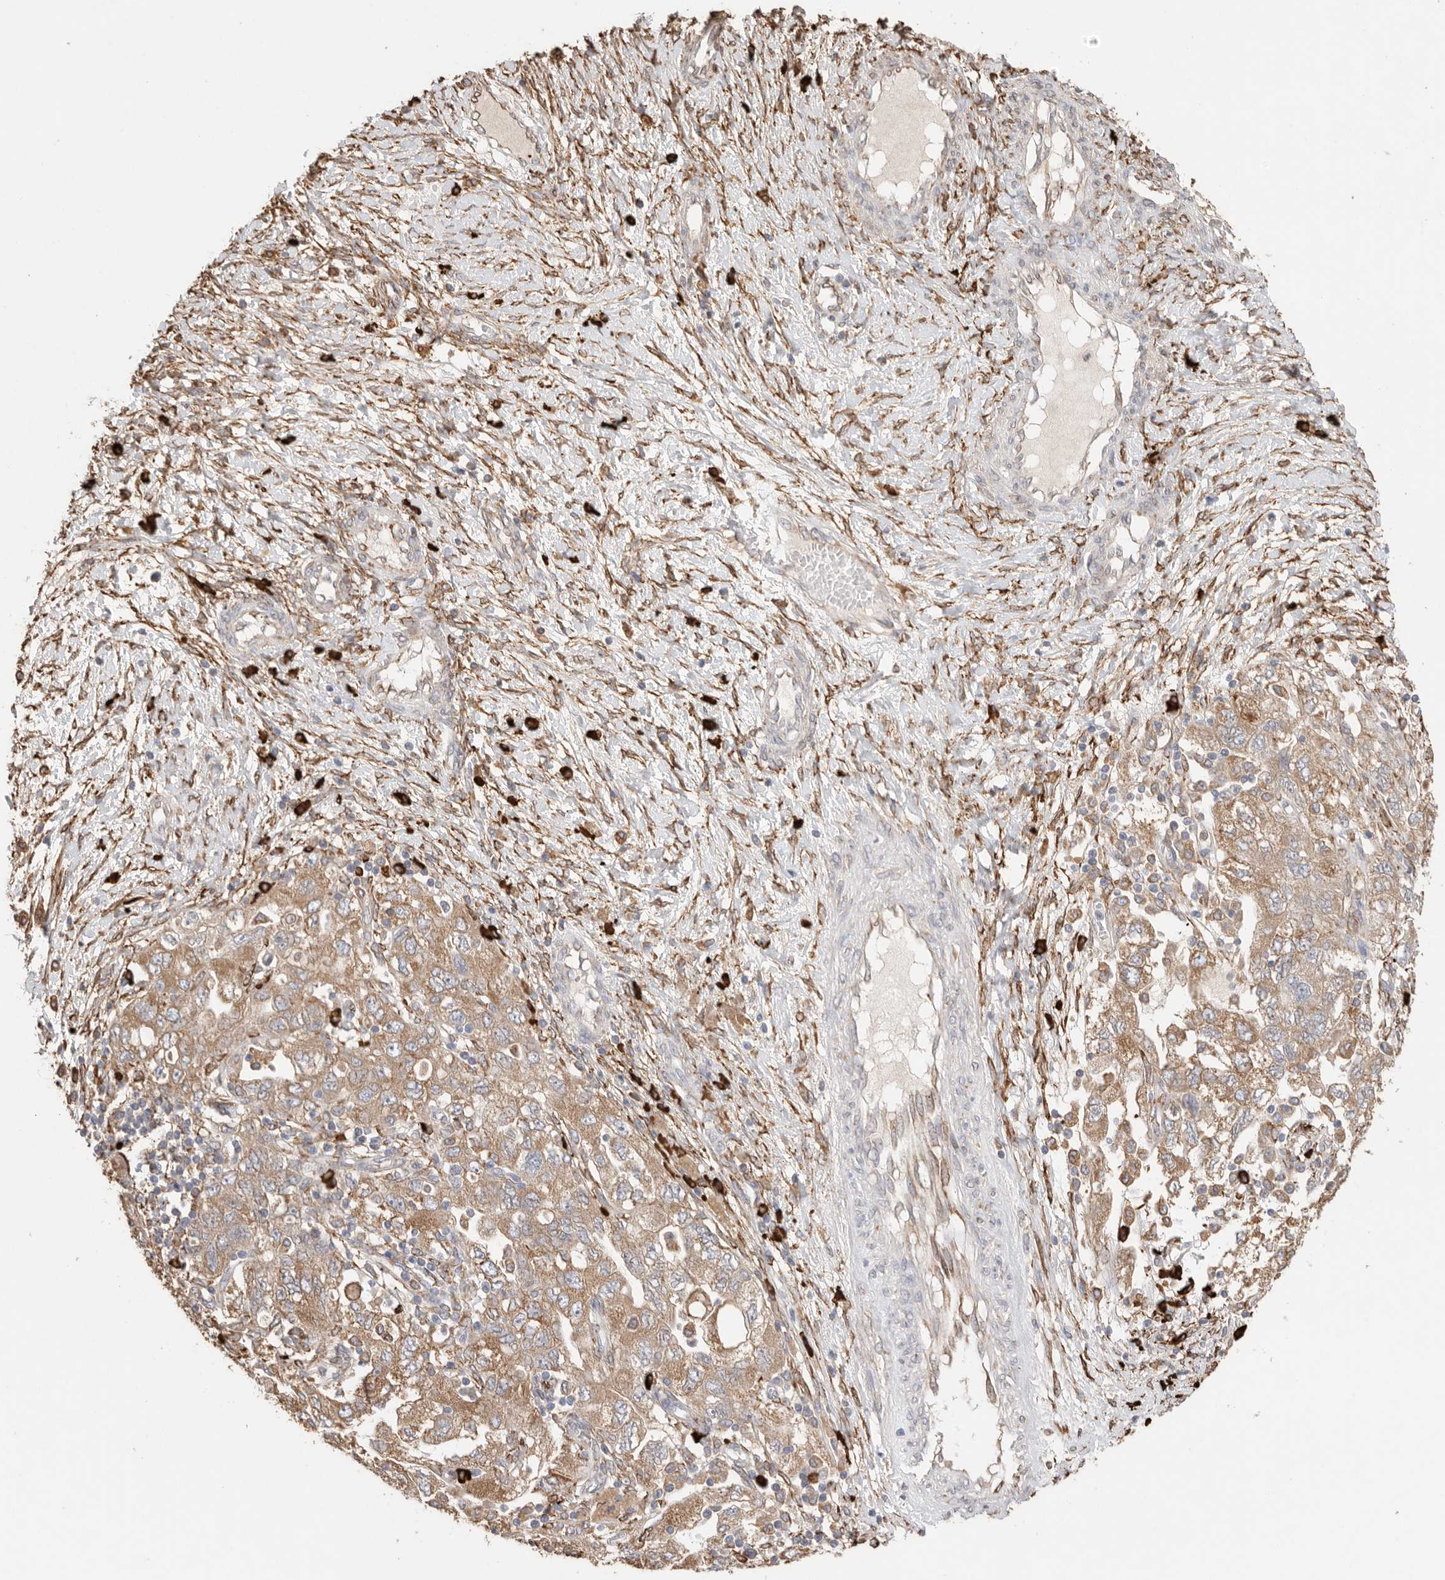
{"staining": {"intensity": "moderate", "quantity": ">75%", "location": "cytoplasmic/membranous"}, "tissue": "ovarian cancer", "cell_type": "Tumor cells", "image_type": "cancer", "snomed": [{"axis": "morphology", "description": "Carcinoma, NOS"}, {"axis": "morphology", "description": "Cystadenocarcinoma, serous, NOS"}, {"axis": "topography", "description": "Ovary"}], "caption": "An image of ovarian cancer (serous cystadenocarcinoma) stained for a protein demonstrates moderate cytoplasmic/membranous brown staining in tumor cells.", "gene": "BLOC1S5", "patient": {"sex": "female", "age": 69}}